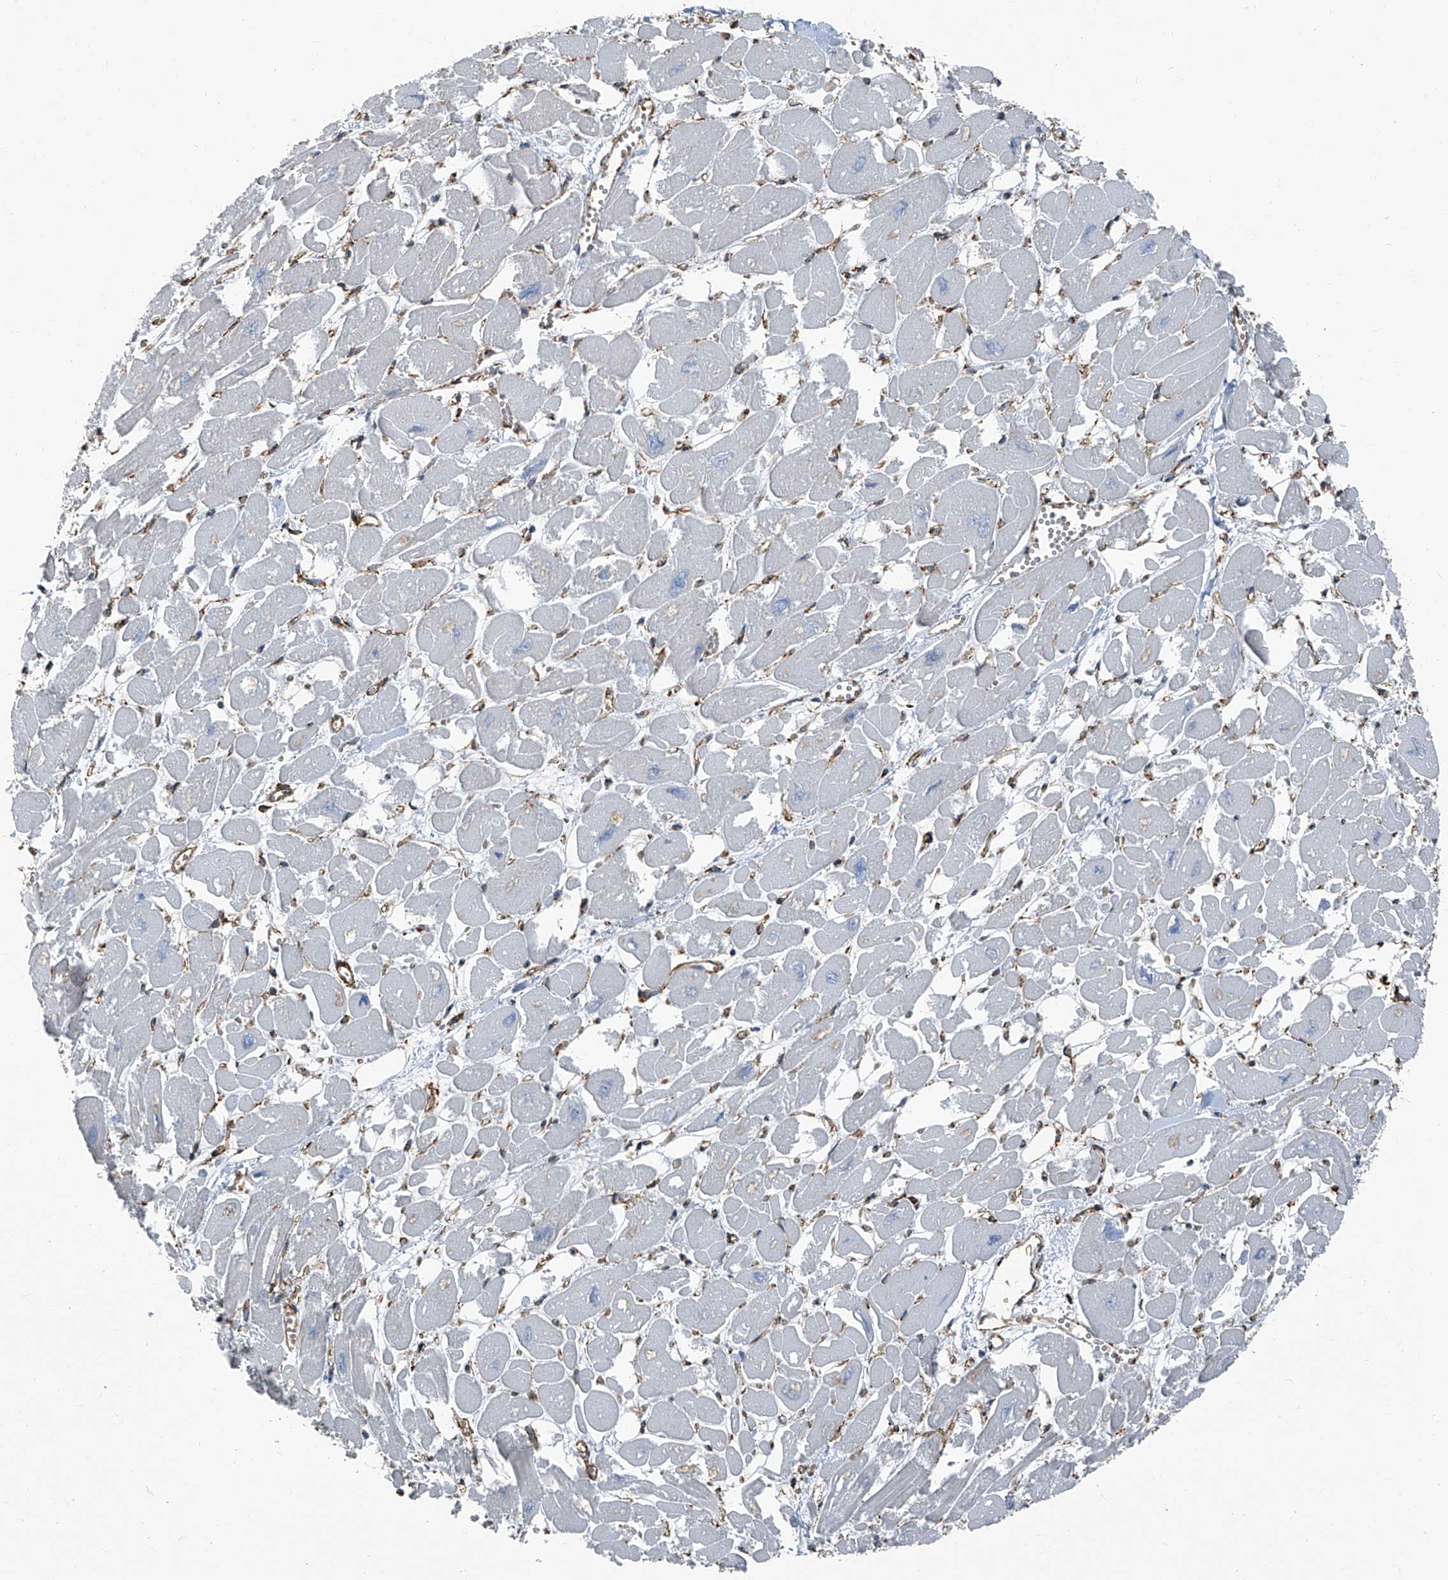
{"staining": {"intensity": "negative", "quantity": "none", "location": "none"}, "tissue": "heart muscle", "cell_type": "Cardiomyocytes", "image_type": "normal", "snomed": [{"axis": "morphology", "description": "Normal tissue, NOS"}, {"axis": "topography", "description": "Heart"}], "caption": "Immunohistochemistry micrograph of unremarkable heart muscle: heart muscle stained with DAB (3,3'-diaminobenzidine) displays no significant protein expression in cardiomyocytes.", "gene": "SEPTIN7", "patient": {"sex": "male", "age": 54}}